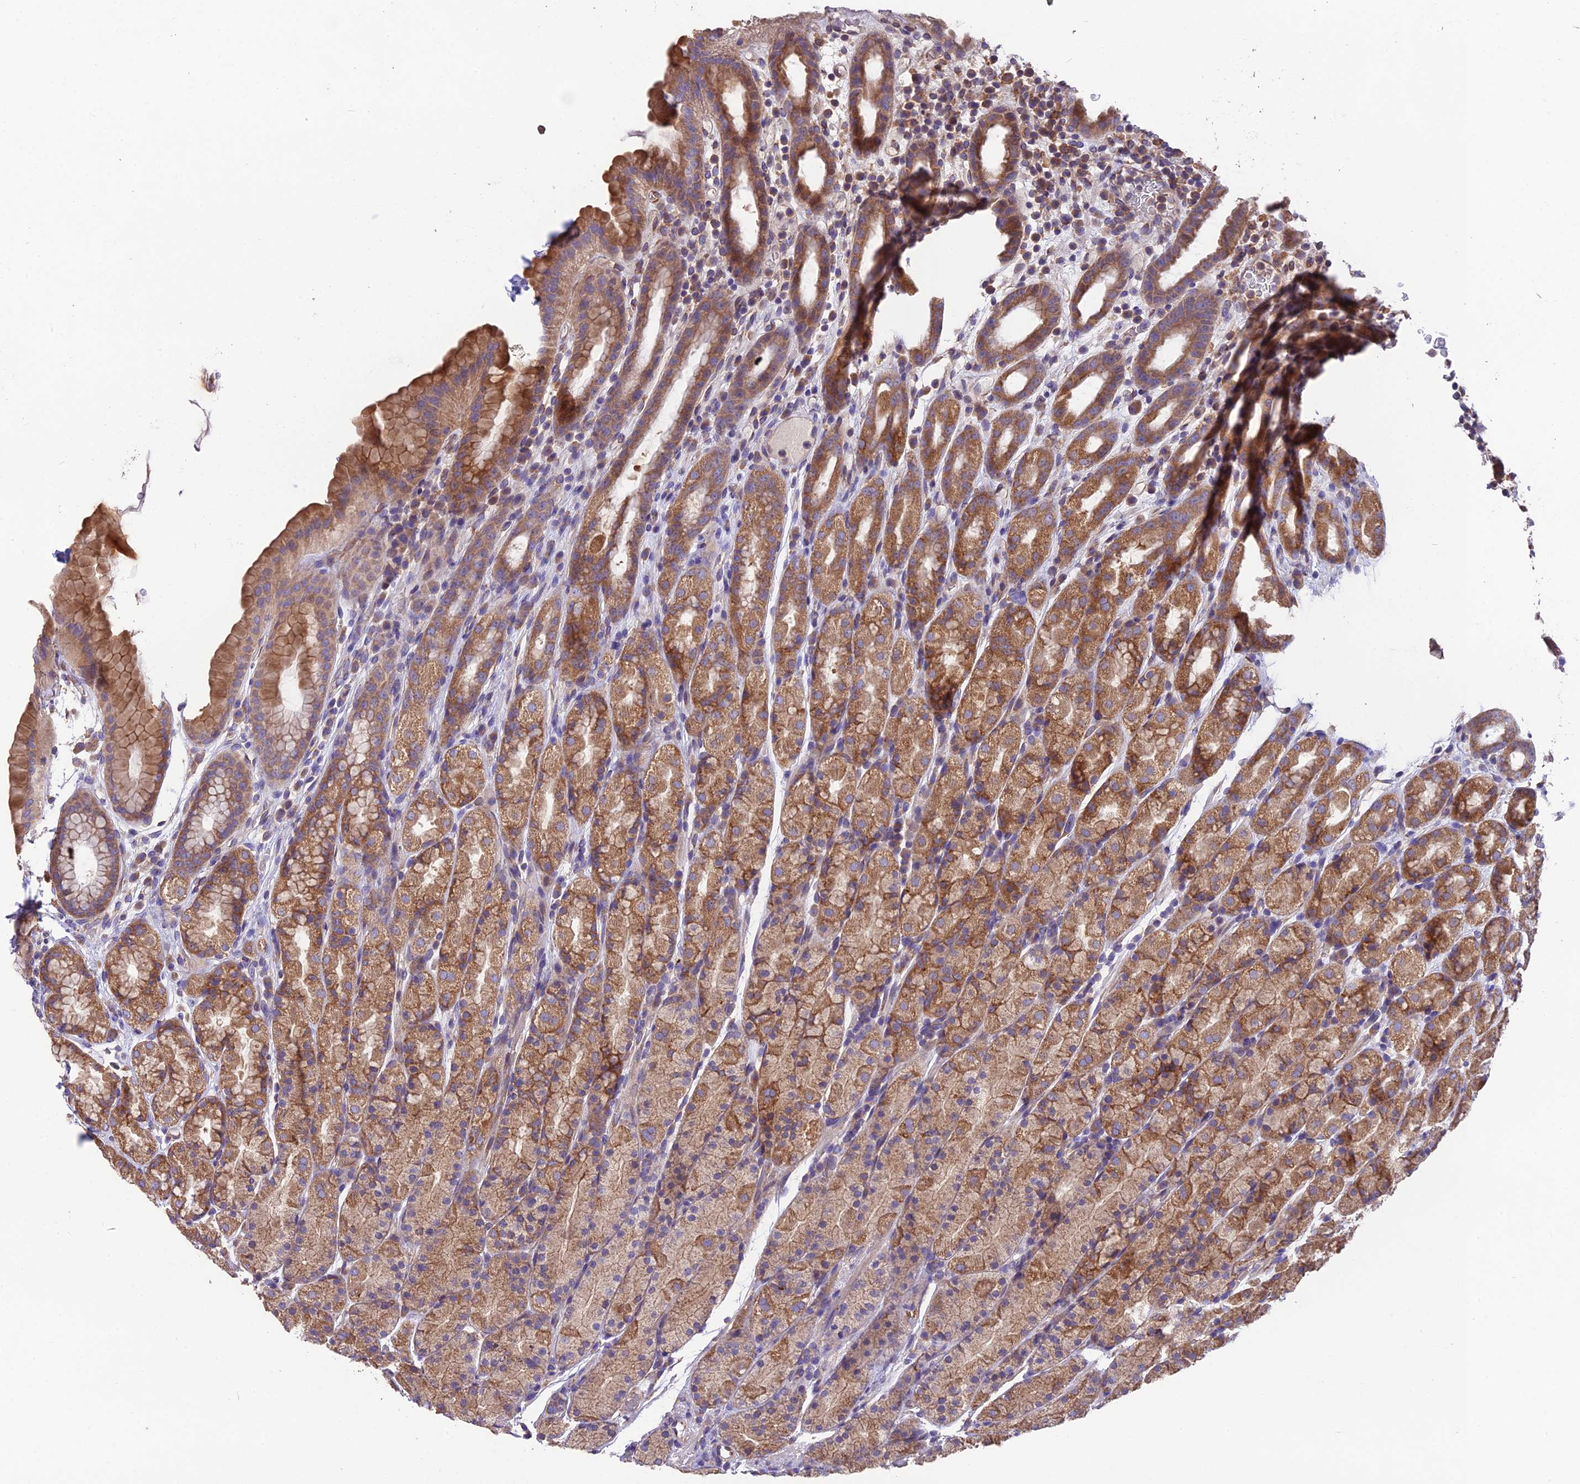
{"staining": {"intensity": "moderate", "quantity": ">75%", "location": "cytoplasmic/membranous"}, "tissue": "stomach", "cell_type": "Glandular cells", "image_type": "normal", "snomed": [{"axis": "morphology", "description": "Normal tissue, NOS"}, {"axis": "topography", "description": "Stomach, upper"}, {"axis": "topography", "description": "Stomach, lower"}, {"axis": "topography", "description": "Small intestine"}], "caption": "IHC micrograph of benign human stomach stained for a protein (brown), which displays medium levels of moderate cytoplasmic/membranous positivity in approximately >75% of glandular cells.", "gene": "BLOC1S4", "patient": {"sex": "male", "age": 68}}